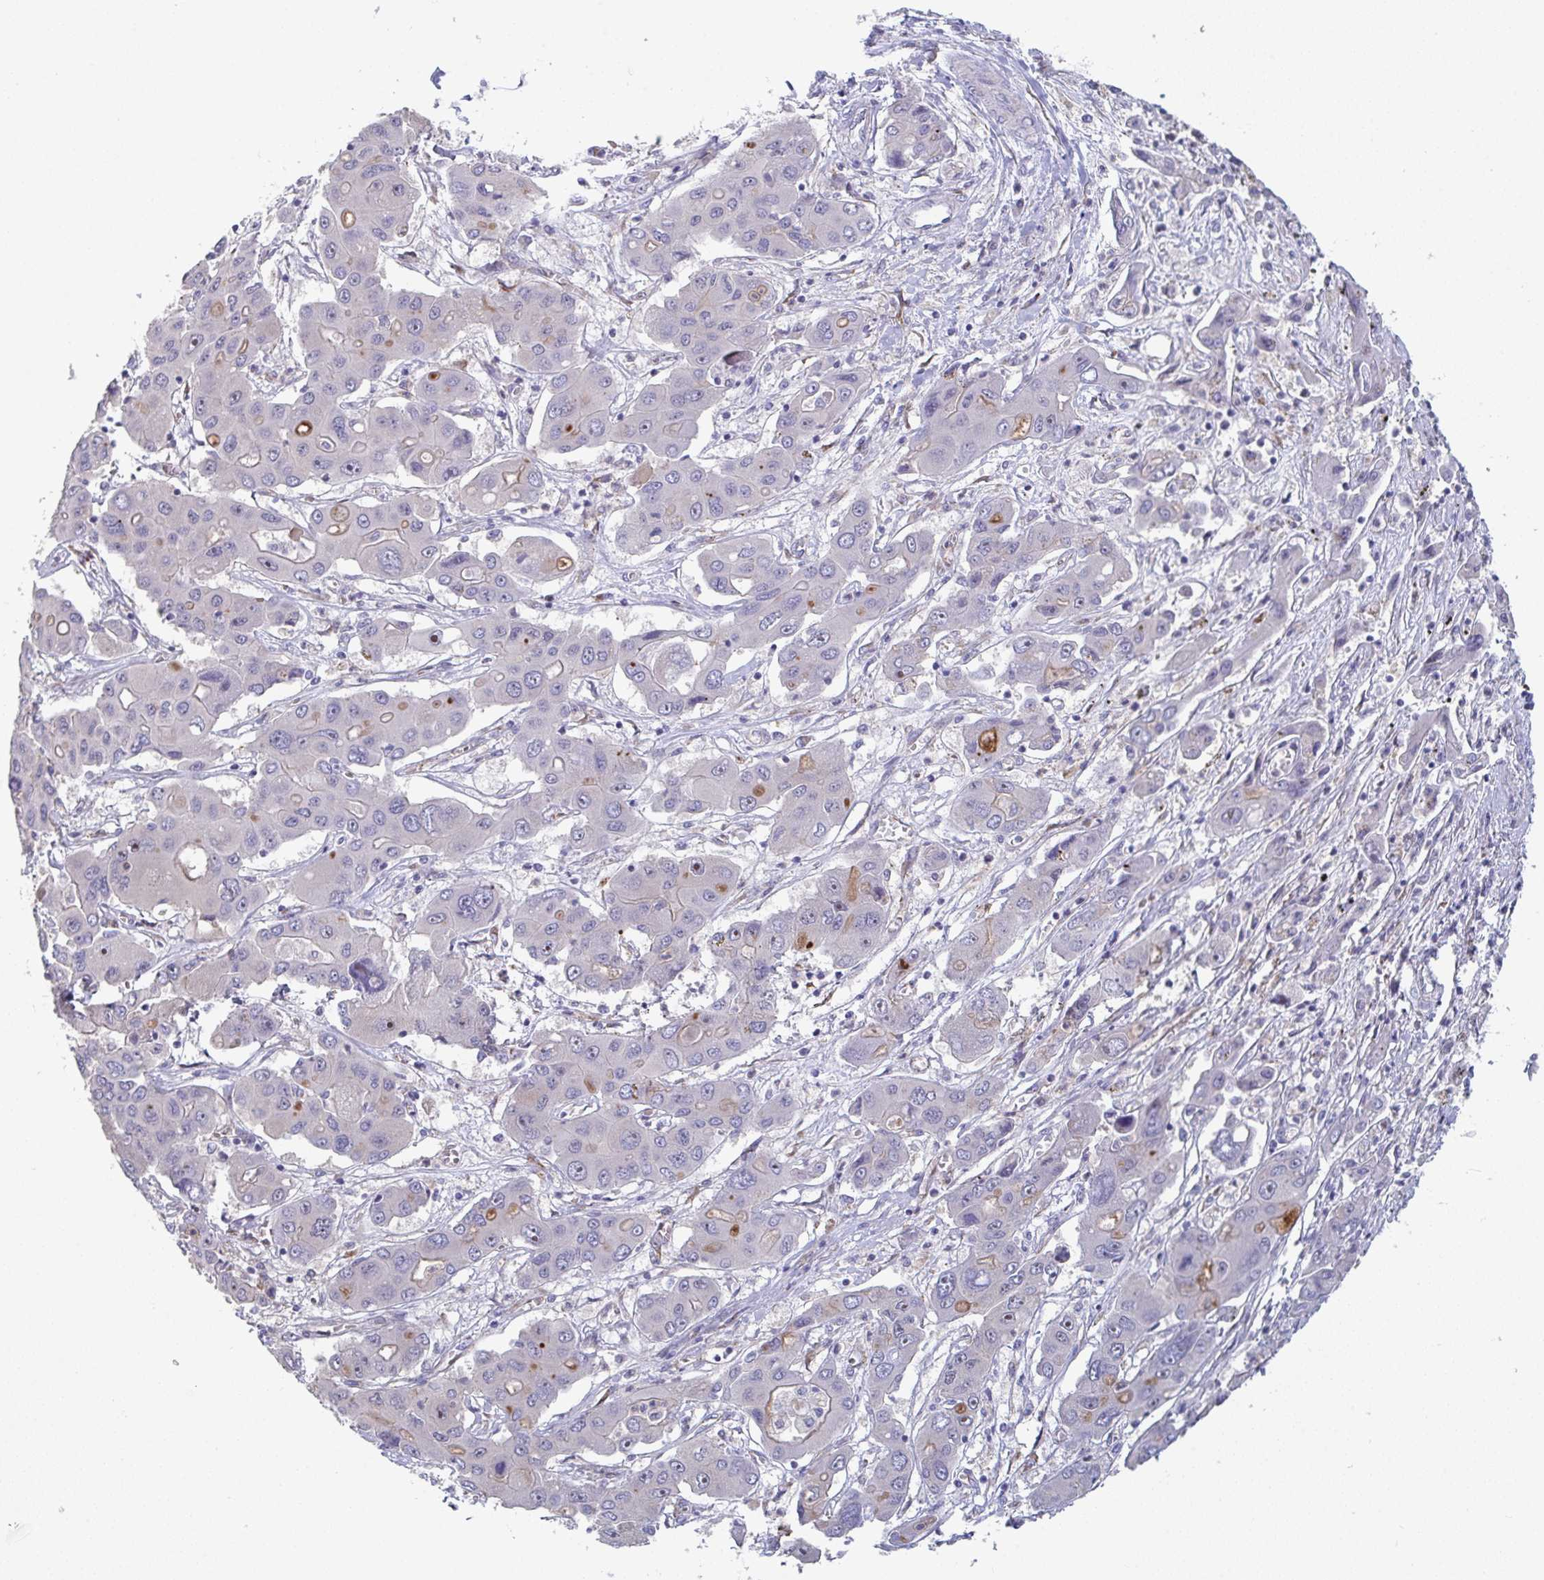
{"staining": {"intensity": "moderate", "quantity": "<25%", "location": "cytoplasmic/membranous"}, "tissue": "liver cancer", "cell_type": "Tumor cells", "image_type": "cancer", "snomed": [{"axis": "morphology", "description": "Cholangiocarcinoma"}, {"axis": "topography", "description": "Liver"}], "caption": "Cholangiocarcinoma (liver) tissue demonstrates moderate cytoplasmic/membranous staining in about <25% of tumor cells, visualized by immunohistochemistry.", "gene": "ST14", "patient": {"sex": "male", "age": 67}}